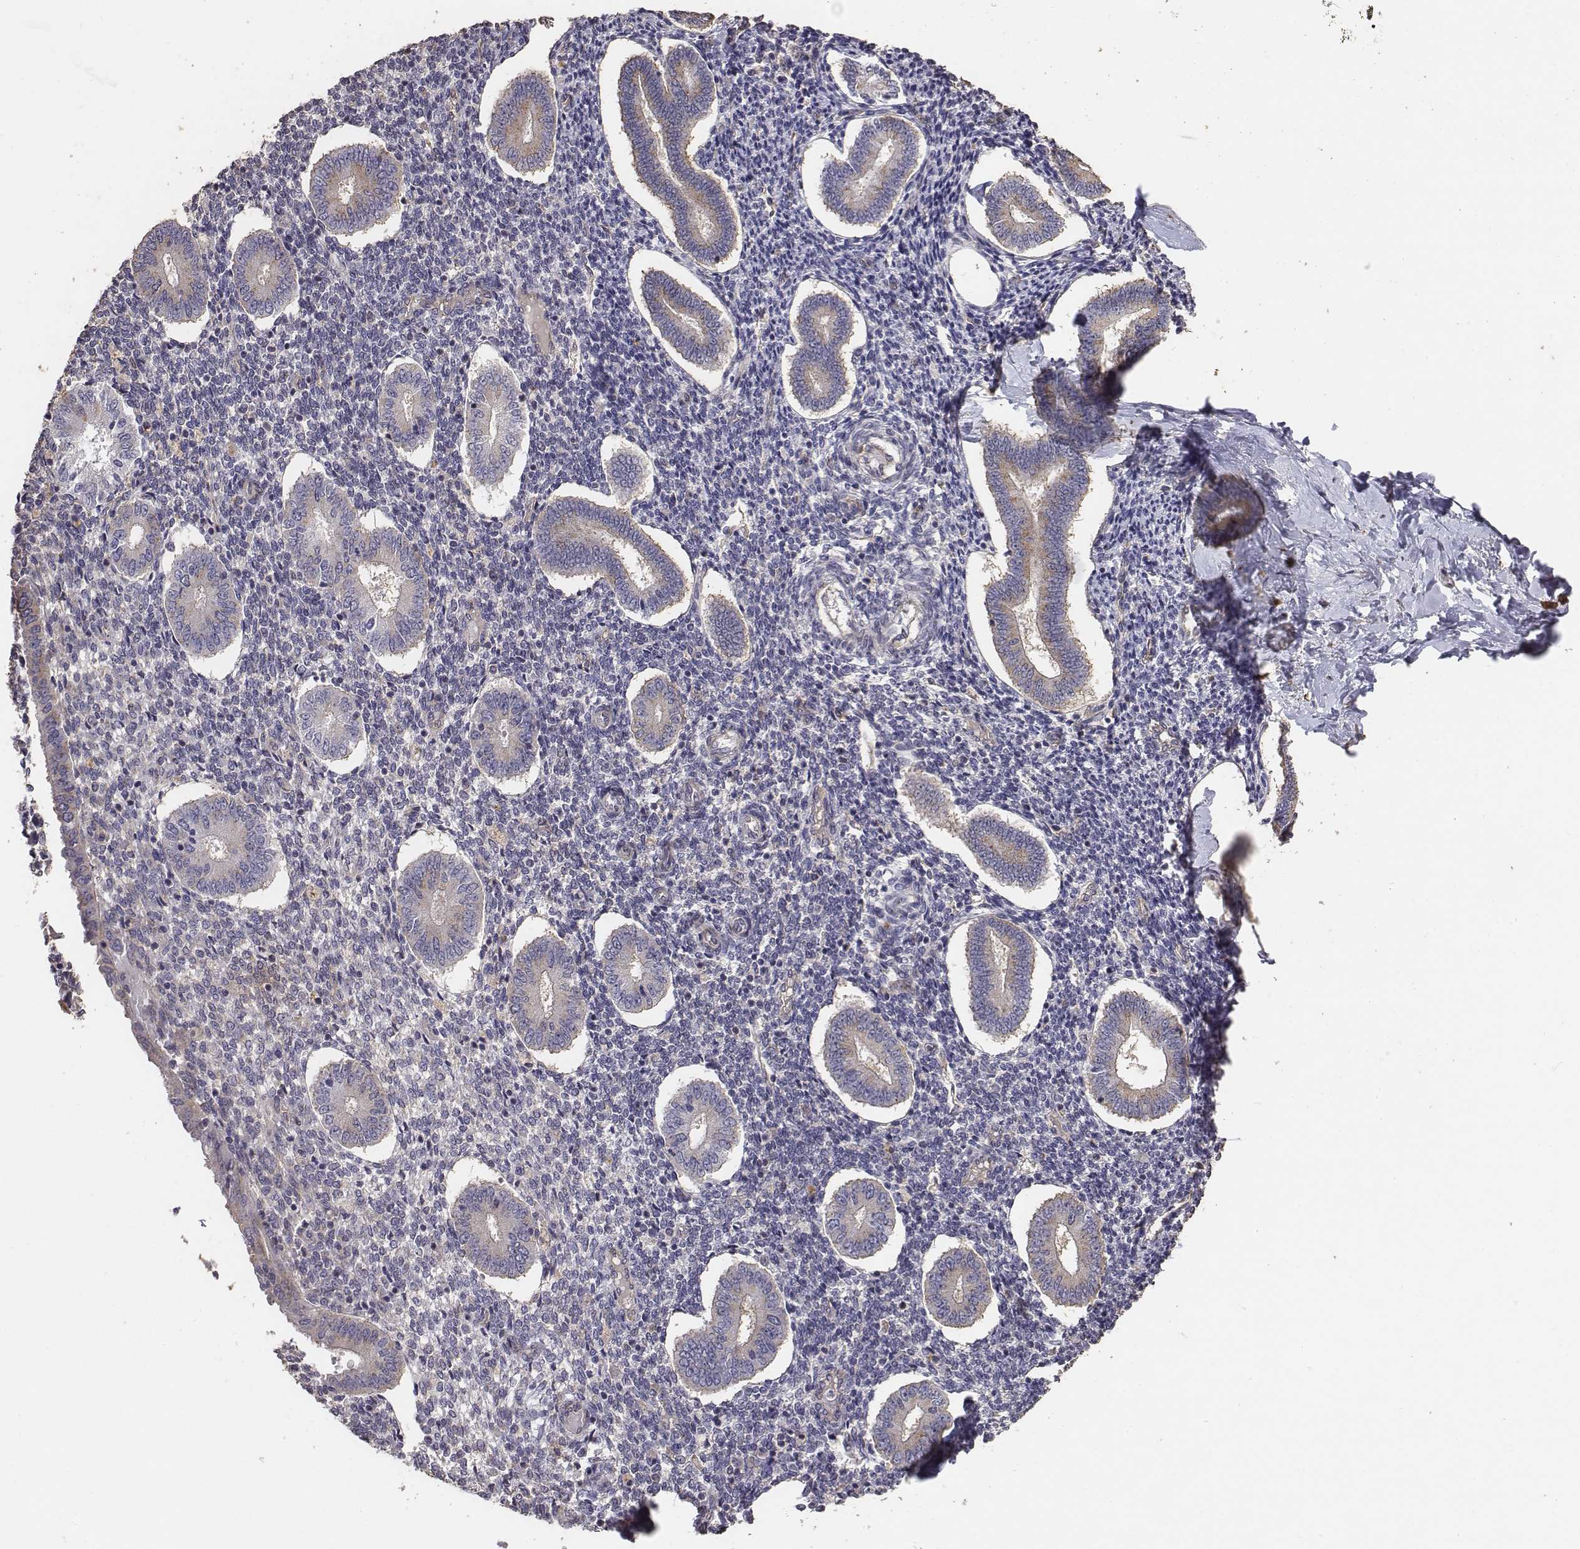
{"staining": {"intensity": "negative", "quantity": "none", "location": "none"}, "tissue": "endometrium", "cell_type": "Cells in endometrial stroma", "image_type": "normal", "snomed": [{"axis": "morphology", "description": "Normal tissue, NOS"}, {"axis": "topography", "description": "Endometrium"}], "caption": "This micrograph is of normal endometrium stained with IHC to label a protein in brown with the nuclei are counter-stained blue. There is no expression in cells in endometrial stroma.", "gene": "AP1B1", "patient": {"sex": "female", "age": 40}}